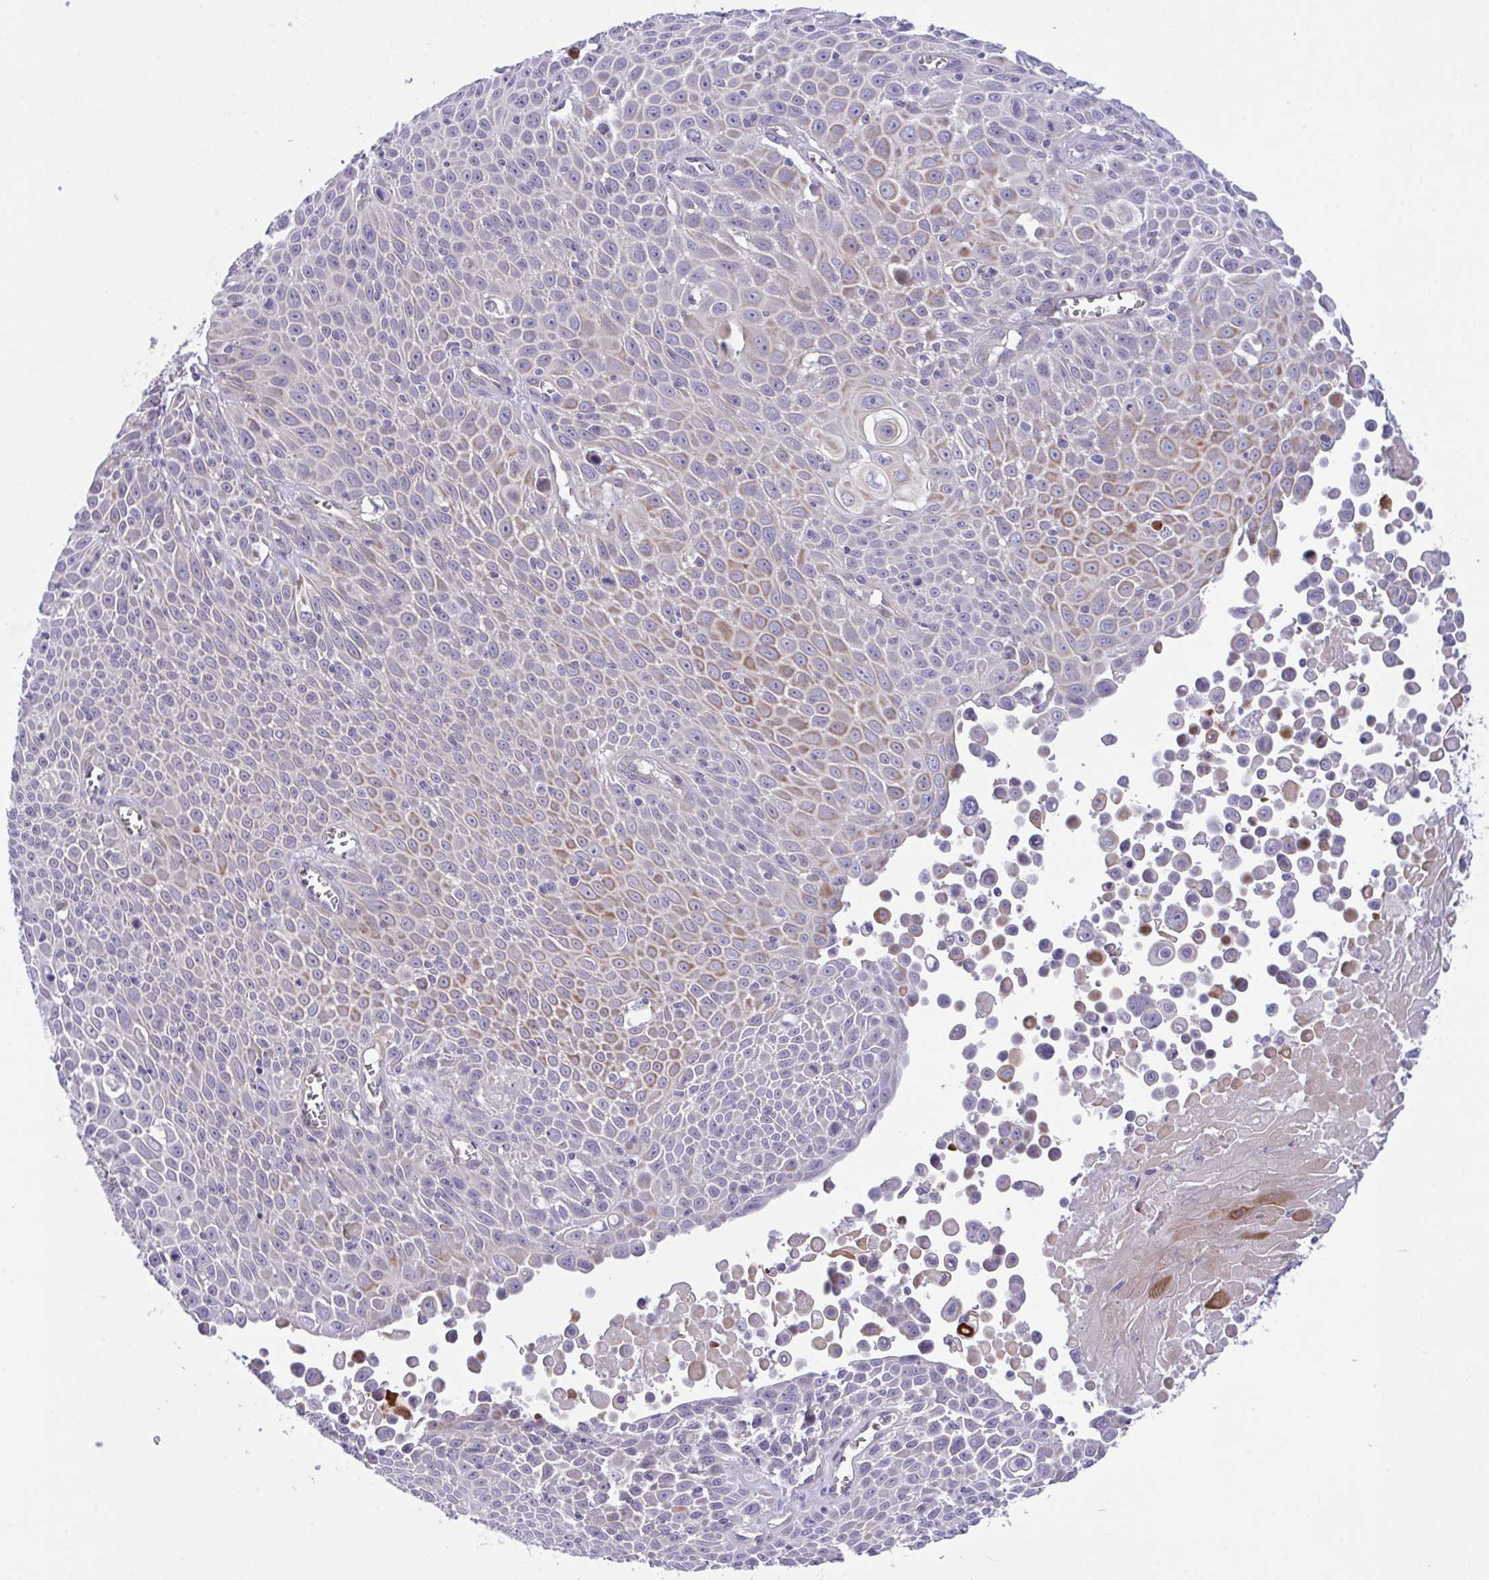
{"staining": {"intensity": "negative", "quantity": "none", "location": "none"}, "tissue": "lung cancer", "cell_type": "Tumor cells", "image_type": "cancer", "snomed": [{"axis": "morphology", "description": "Squamous cell carcinoma, NOS"}, {"axis": "morphology", "description": "Squamous cell carcinoma, metastatic, NOS"}, {"axis": "topography", "description": "Lymph node"}, {"axis": "topography", "description": "Lung"}], "caption": "Lung cancer was stained to show a protein in brown. There is no significant positivity in tumor cells. (Stains: DAB (3,3'-diaminobenzidine) immunohistochemistry with hematoxylin counter stain, Microscopy: brightfield microscopy at high magnification).", "gene": "RHOXF1", "patient": {"sex": "female", "age": 62}}